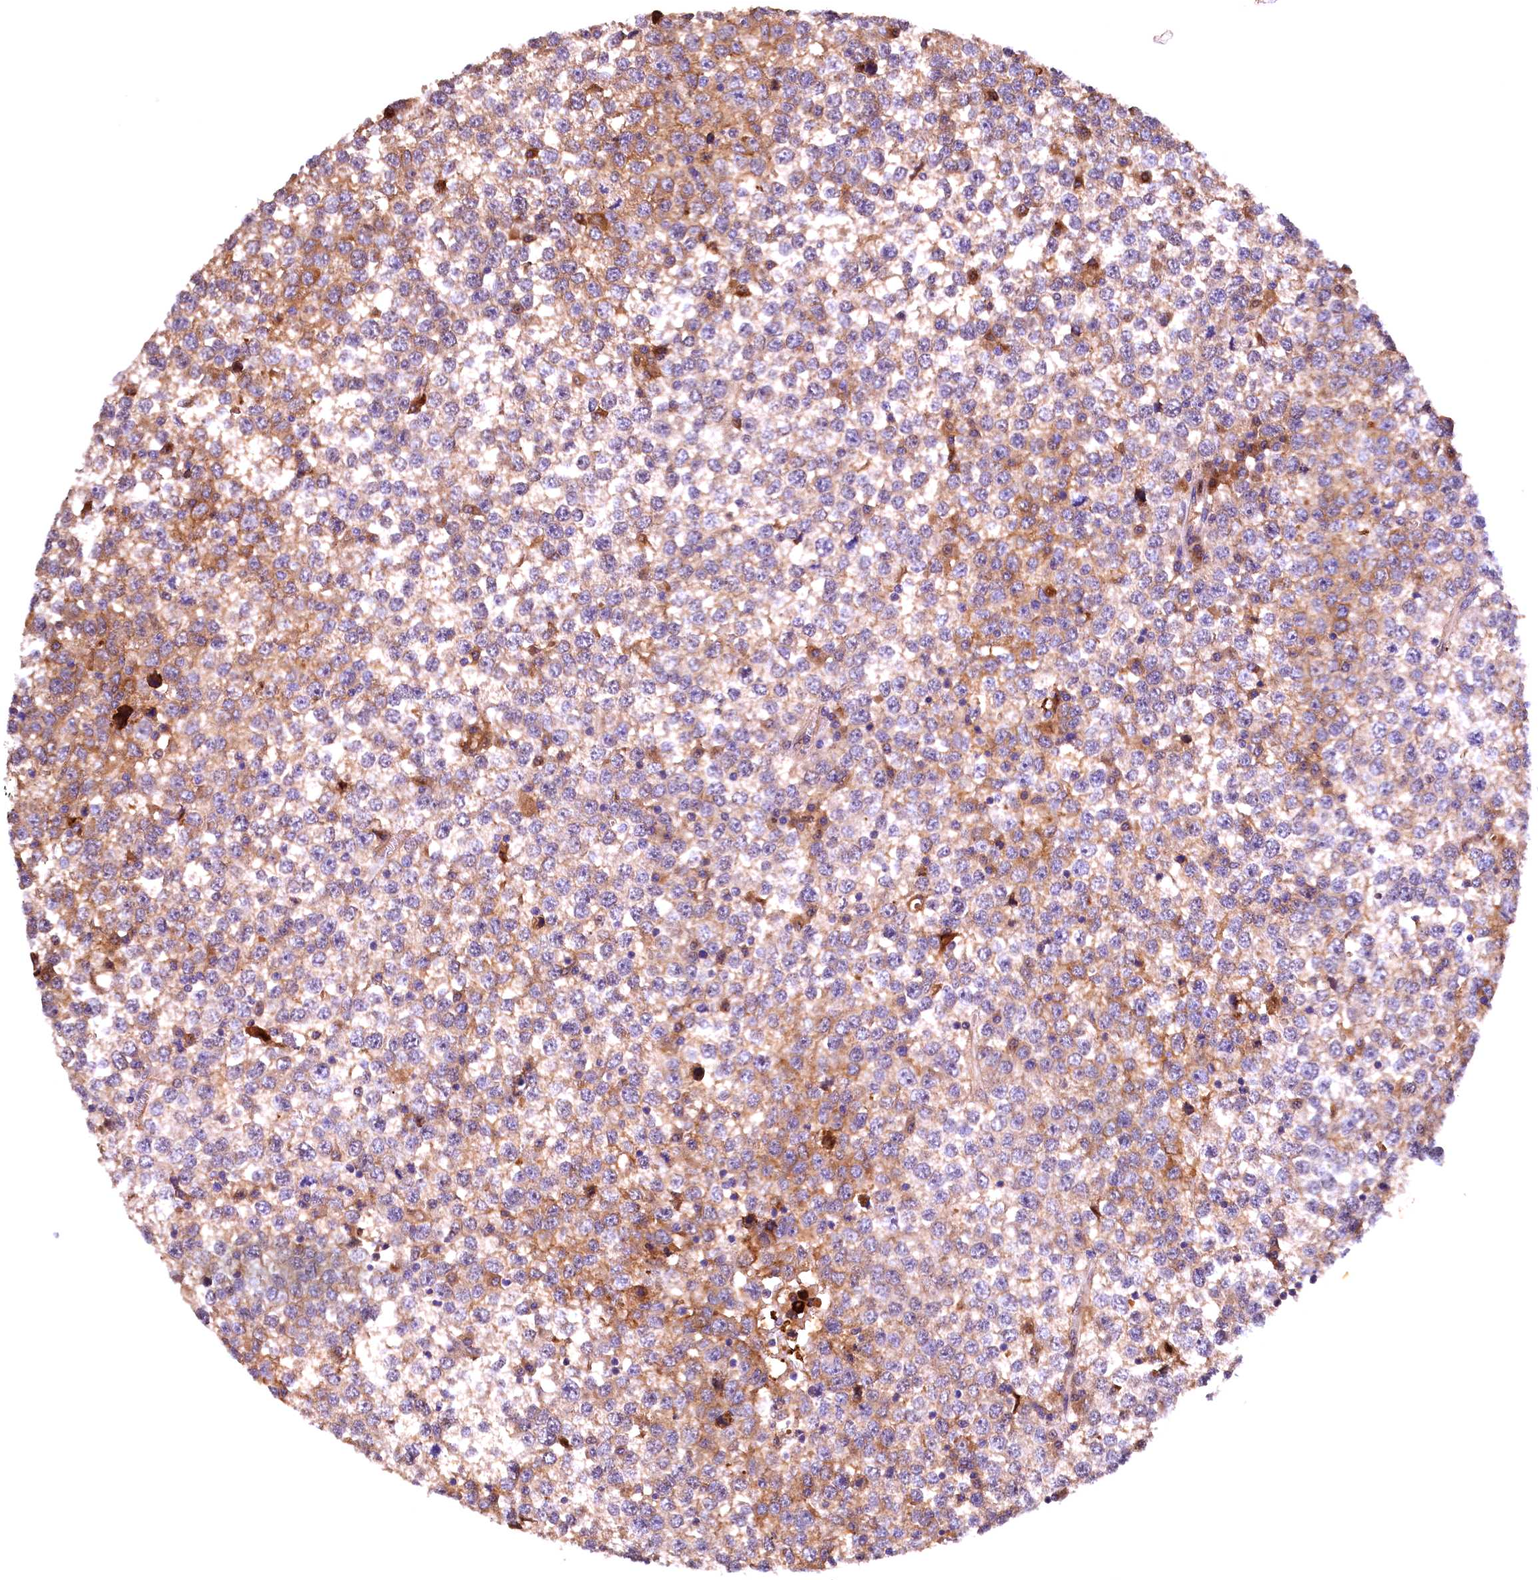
{"staining": {"intensity": "moderate", "quantity": "25%-75%", "location": "cytoplasmic/membranous"}, "tissue": "testis cancer", "cell_type": "Tumor cells", "image_type": "cancer", "snomed": [{"axis": "morphology", "description": "Seminoma, NOS"}, {"axis": "topography", "description": "Testis"}], "caption": "Immunohistochemistry (DAB (3,3'-diaminobenzidine)) staining of human seminoma (testis) displays moderate cytoplasmic/membranous protein staining in about 25%-75% of tumor cells.", "gene": "NAIP", "patient": {"sex": "male", "age": 65}}